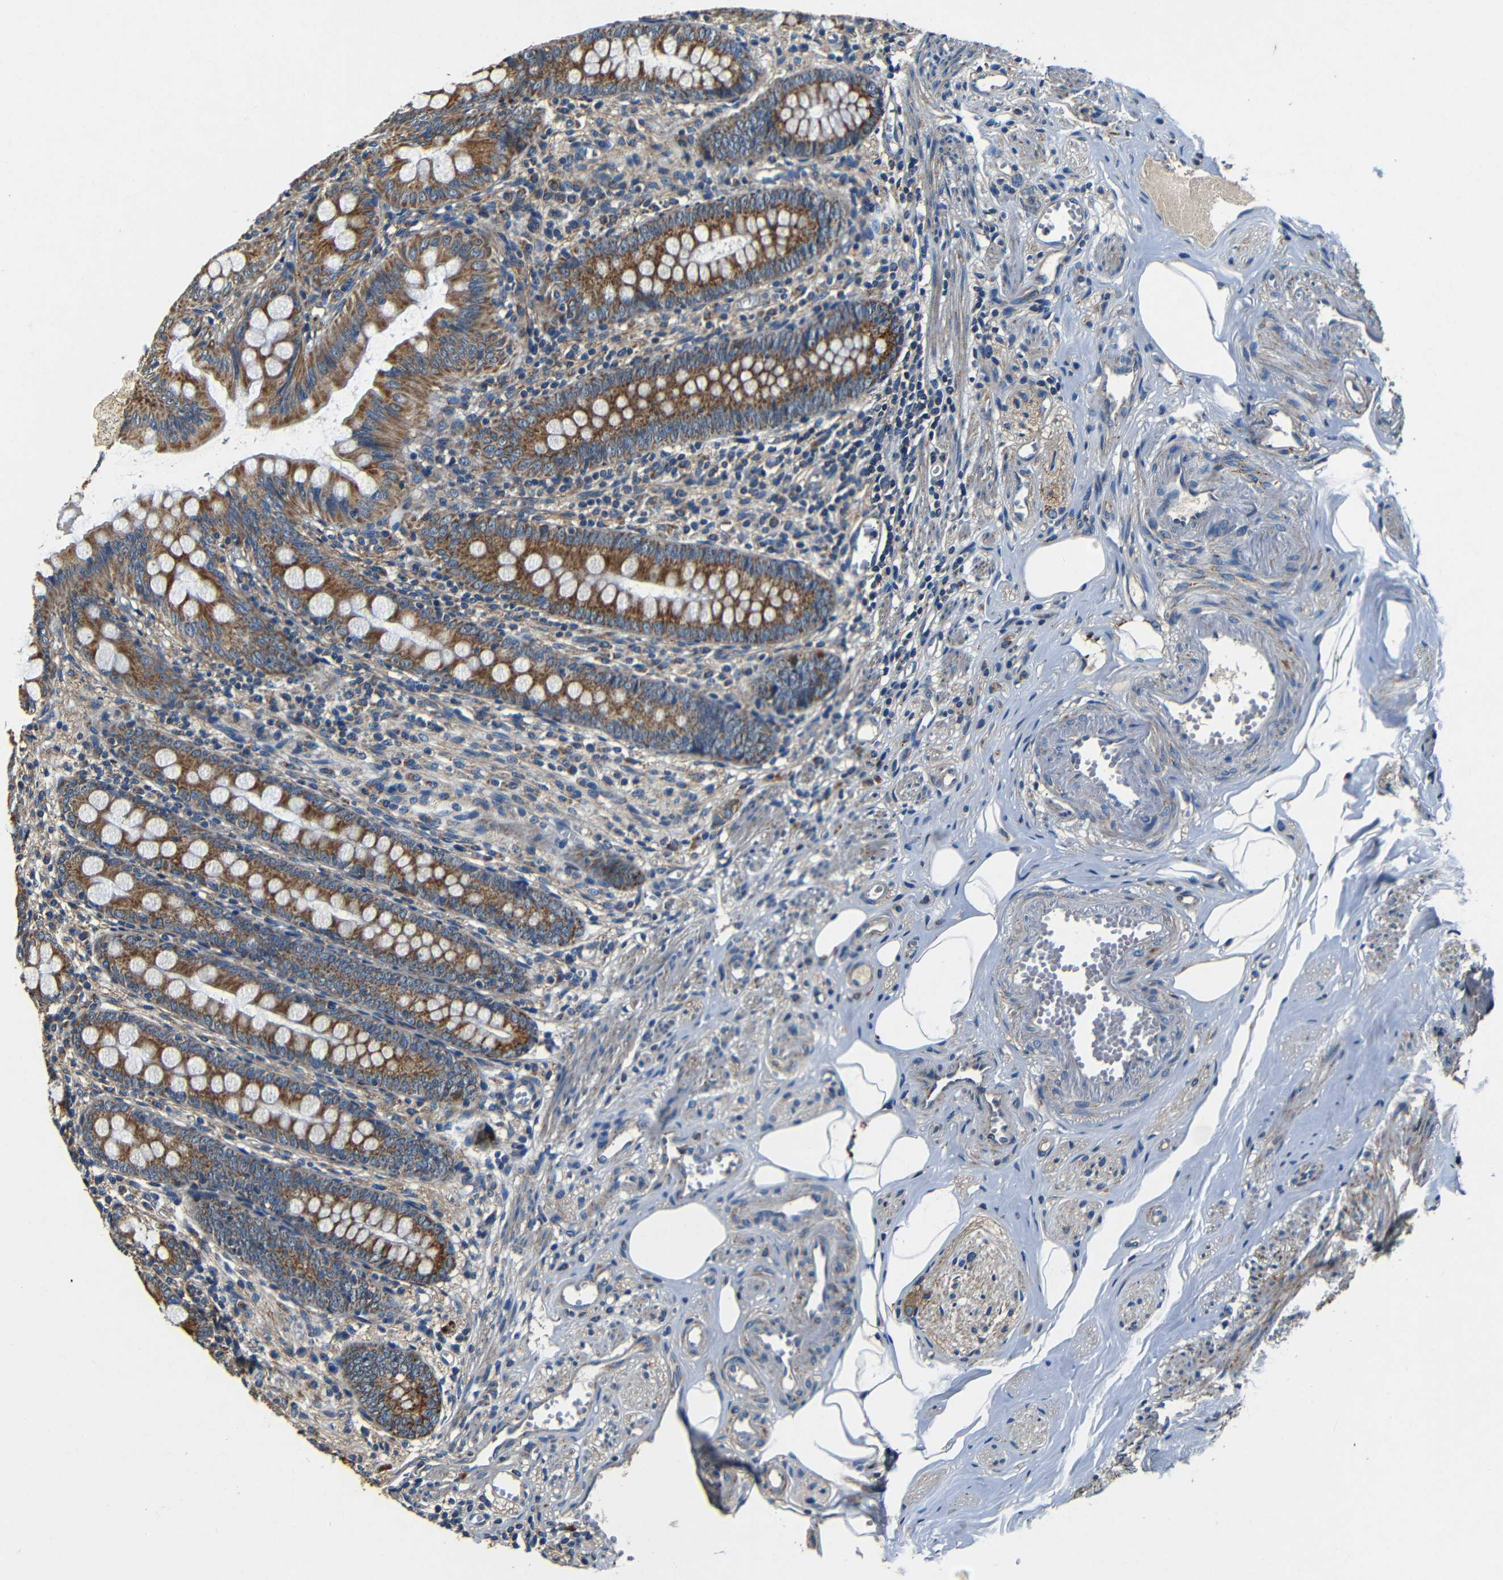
{"staining": {"intensity": "moderate", "quantity": ">75%", "location": "cytoplasmic/membranous"}, "tissue": "appendix", "cell_type": "Glandular cells", "image_type": "normal", "snomed": [{"axis": "morphology", "description": "Normal tissue, NOS"}, {"axis": "topography", "description": "Appendix"}], "caption": "Glandular cells display medium levels of moderate cytoplasmic/membranous positivity in approximately >75% of cells in benign human appendix.", "gene": "MTX1", "patient": {"sex": "female", "age": 77}}